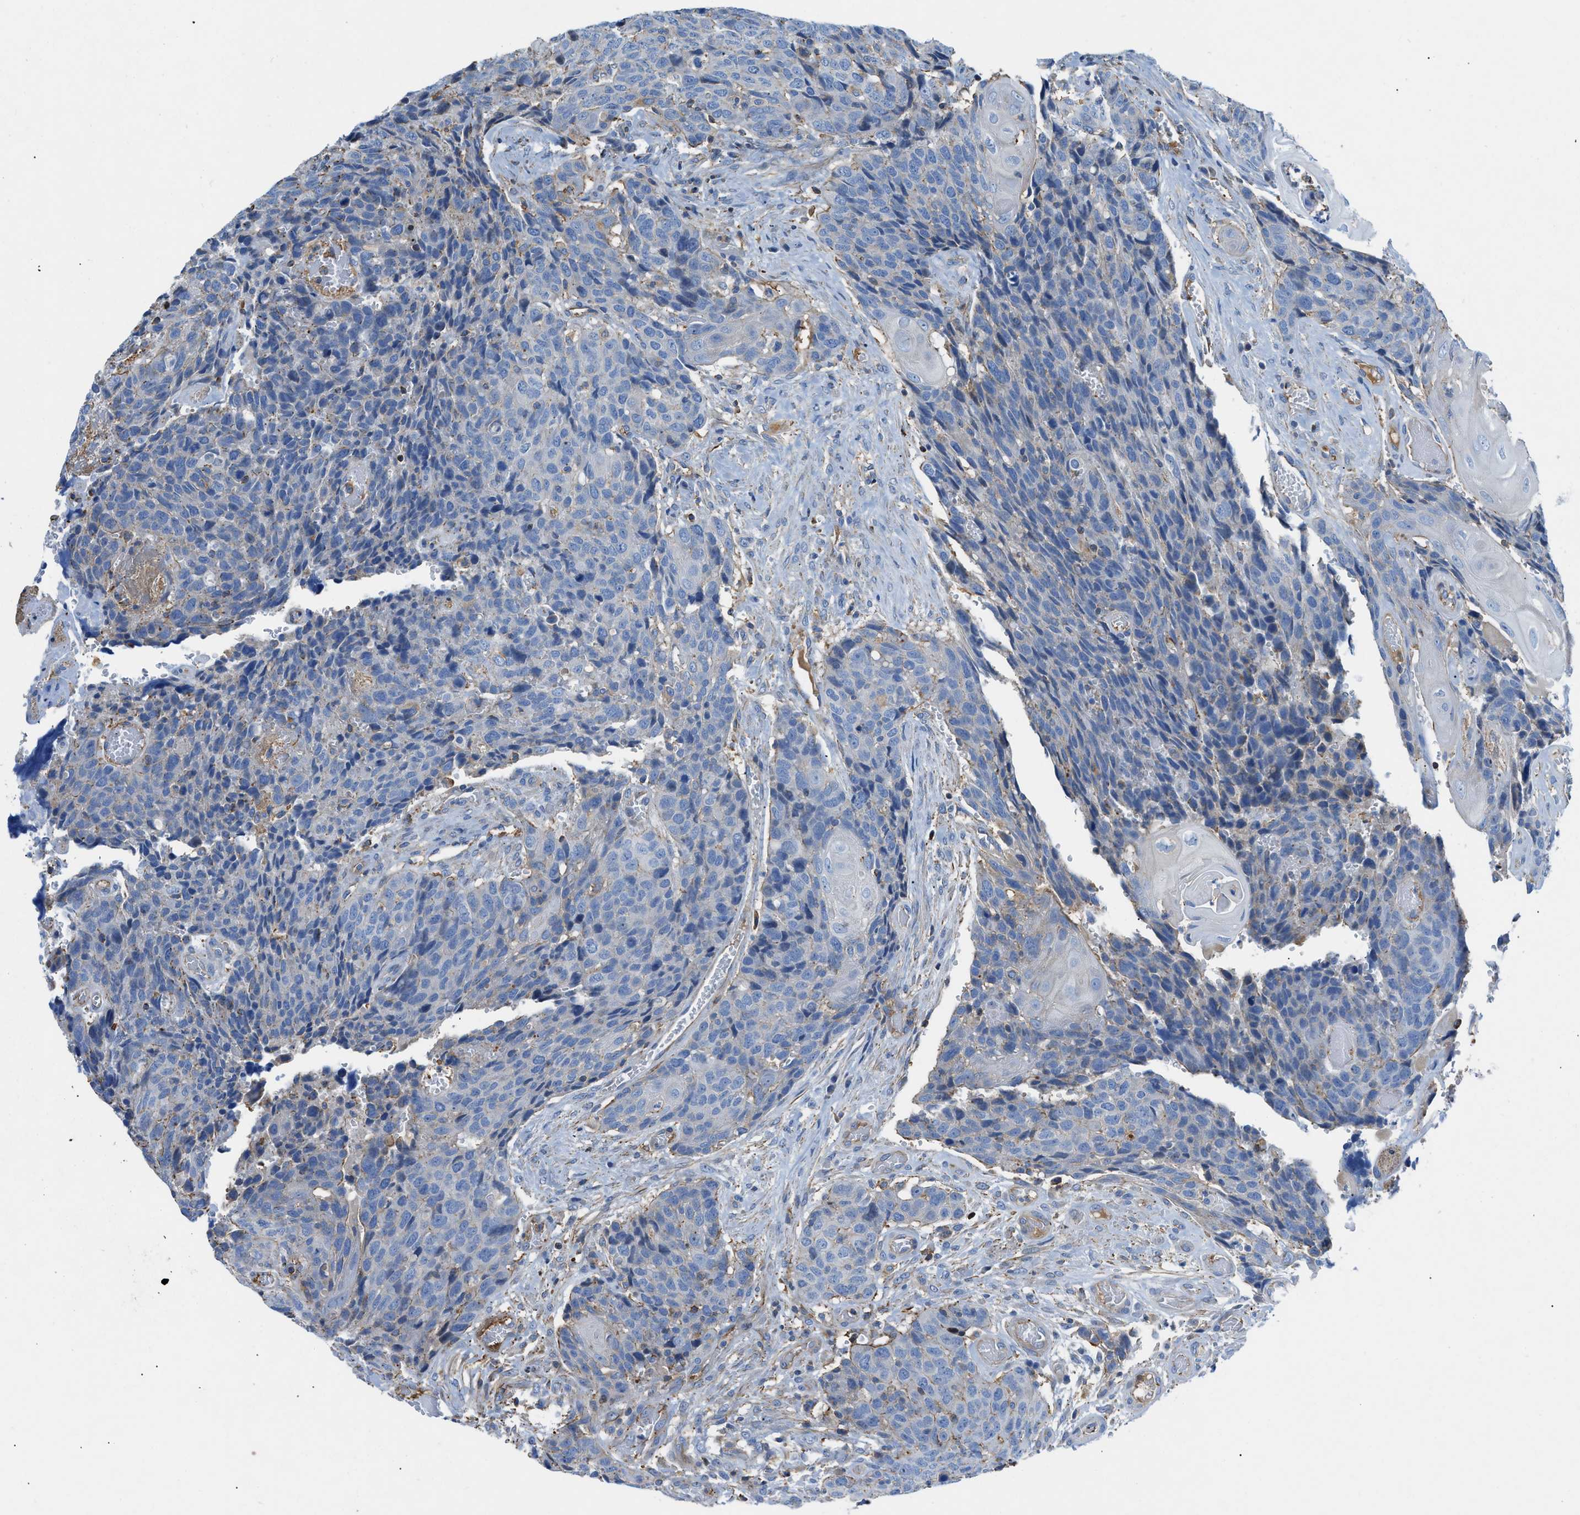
{"staining": {"intensity": "negative", "quantity": "none", "location": "none"}, "tissue": "head and neck cancer", "cell_type": "Tumor cells", "image_type": "cancer", "snomed": [{"axis": "morphology", "description": "Squamous cell carcinoma, NOS"}, {"axis": "topography", "description": "Head-Neck"}], "caption": "Protein analysis of head and neck cancer (squamous cell carcinoma) exhibits no significant positivity in tumor cells.", "gene": "ATP6V0D1", "patient": {"sex": "male", "age": 66}}